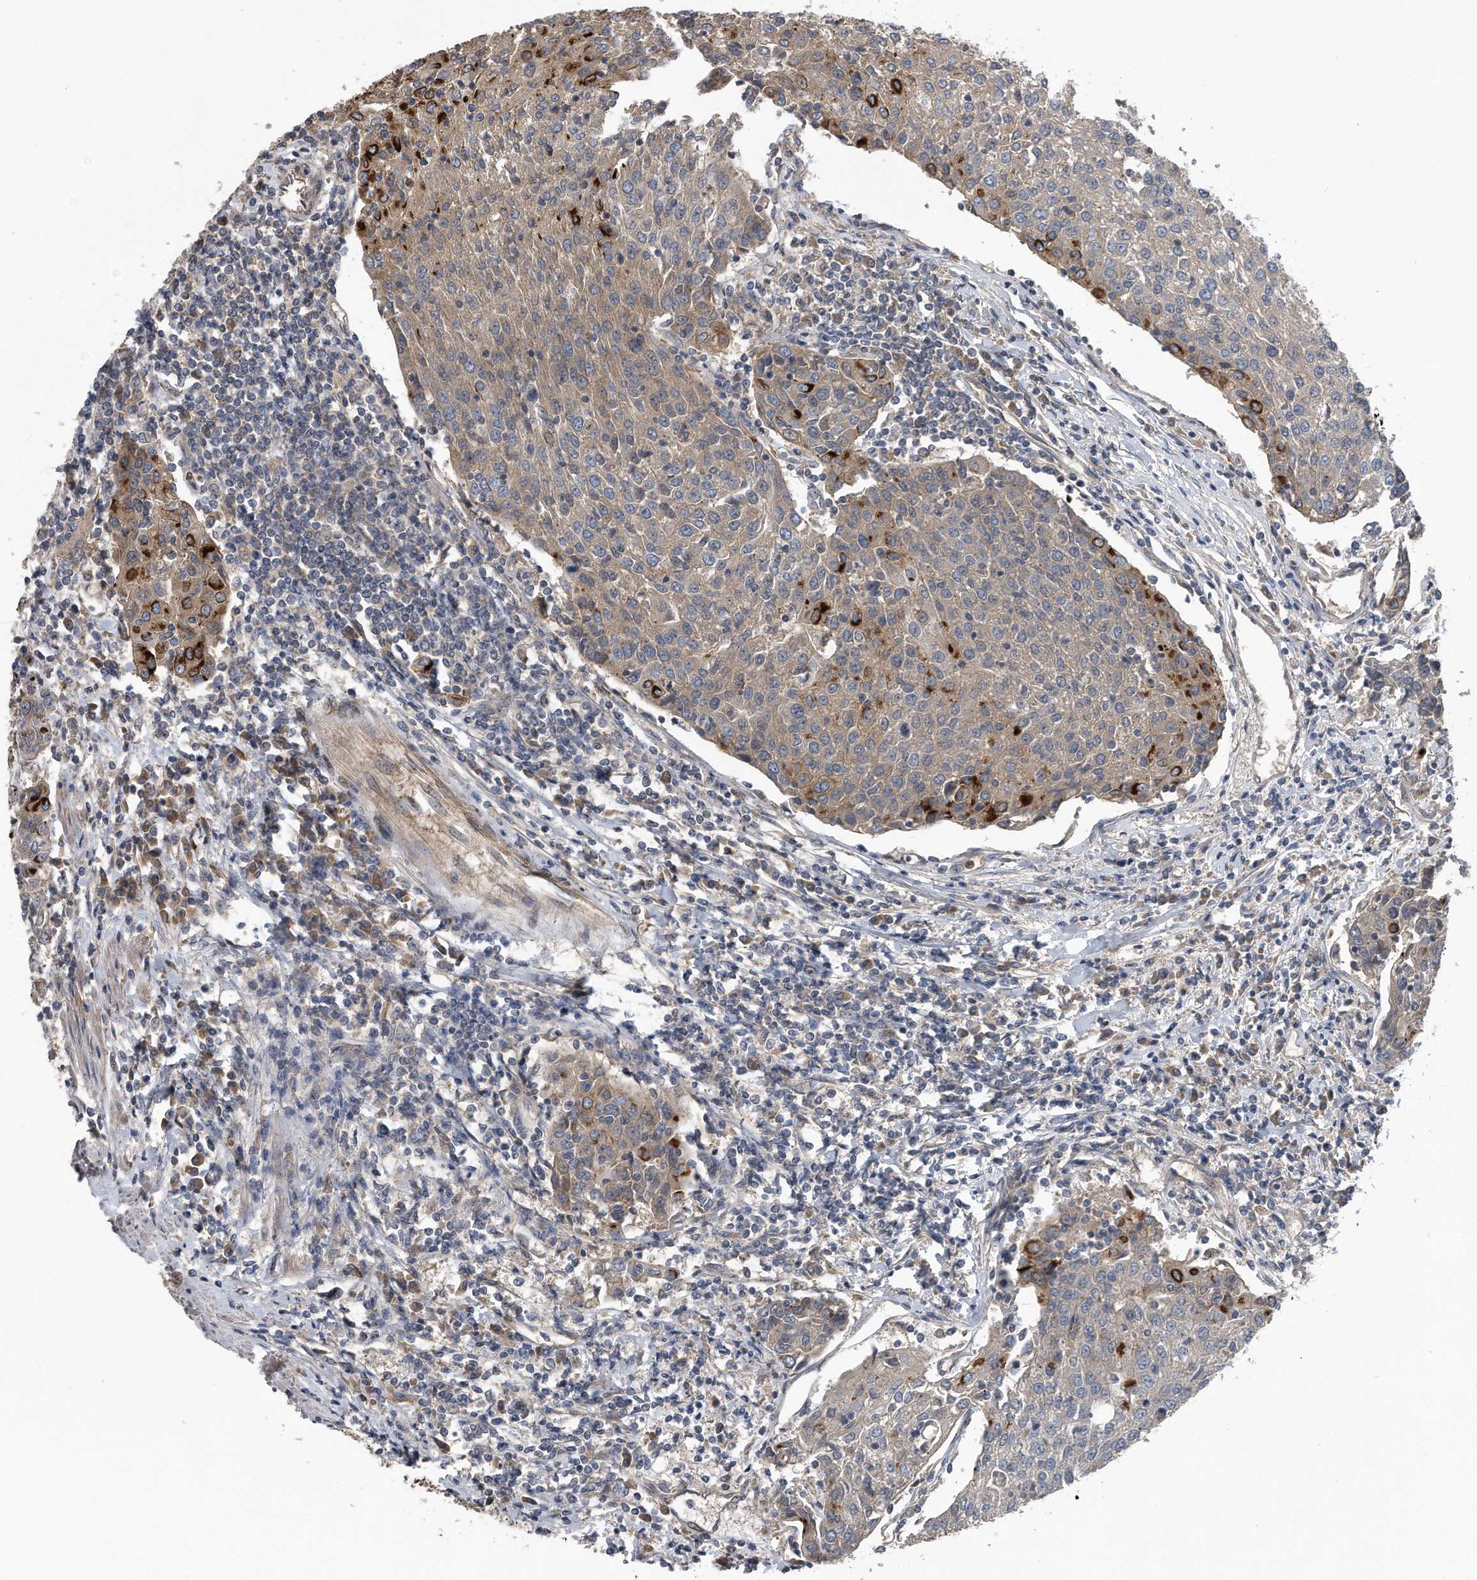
{"staining": {"intensity": "strong", "quantity": "<25%", "location": "cytoplasmic/membranous"}, "tissue": "urothelial cancer", "cell_type": "Tumor cells", "image_type": "cancer", "snomed": [{"axis": "morphology", "description": "Urothelial carcinoma, High grade"}, {"axis": "topography", "description": "Urinary bladder"}], "caption": "Immunohistochemical staining of human high-grade urothelial carcinoma demonstrates strong cytoplasmic/membranous protein expression in about <25% of tumor cells.", "gene": "ZNF79", "patient": {"sex": "female", "age": 85}}